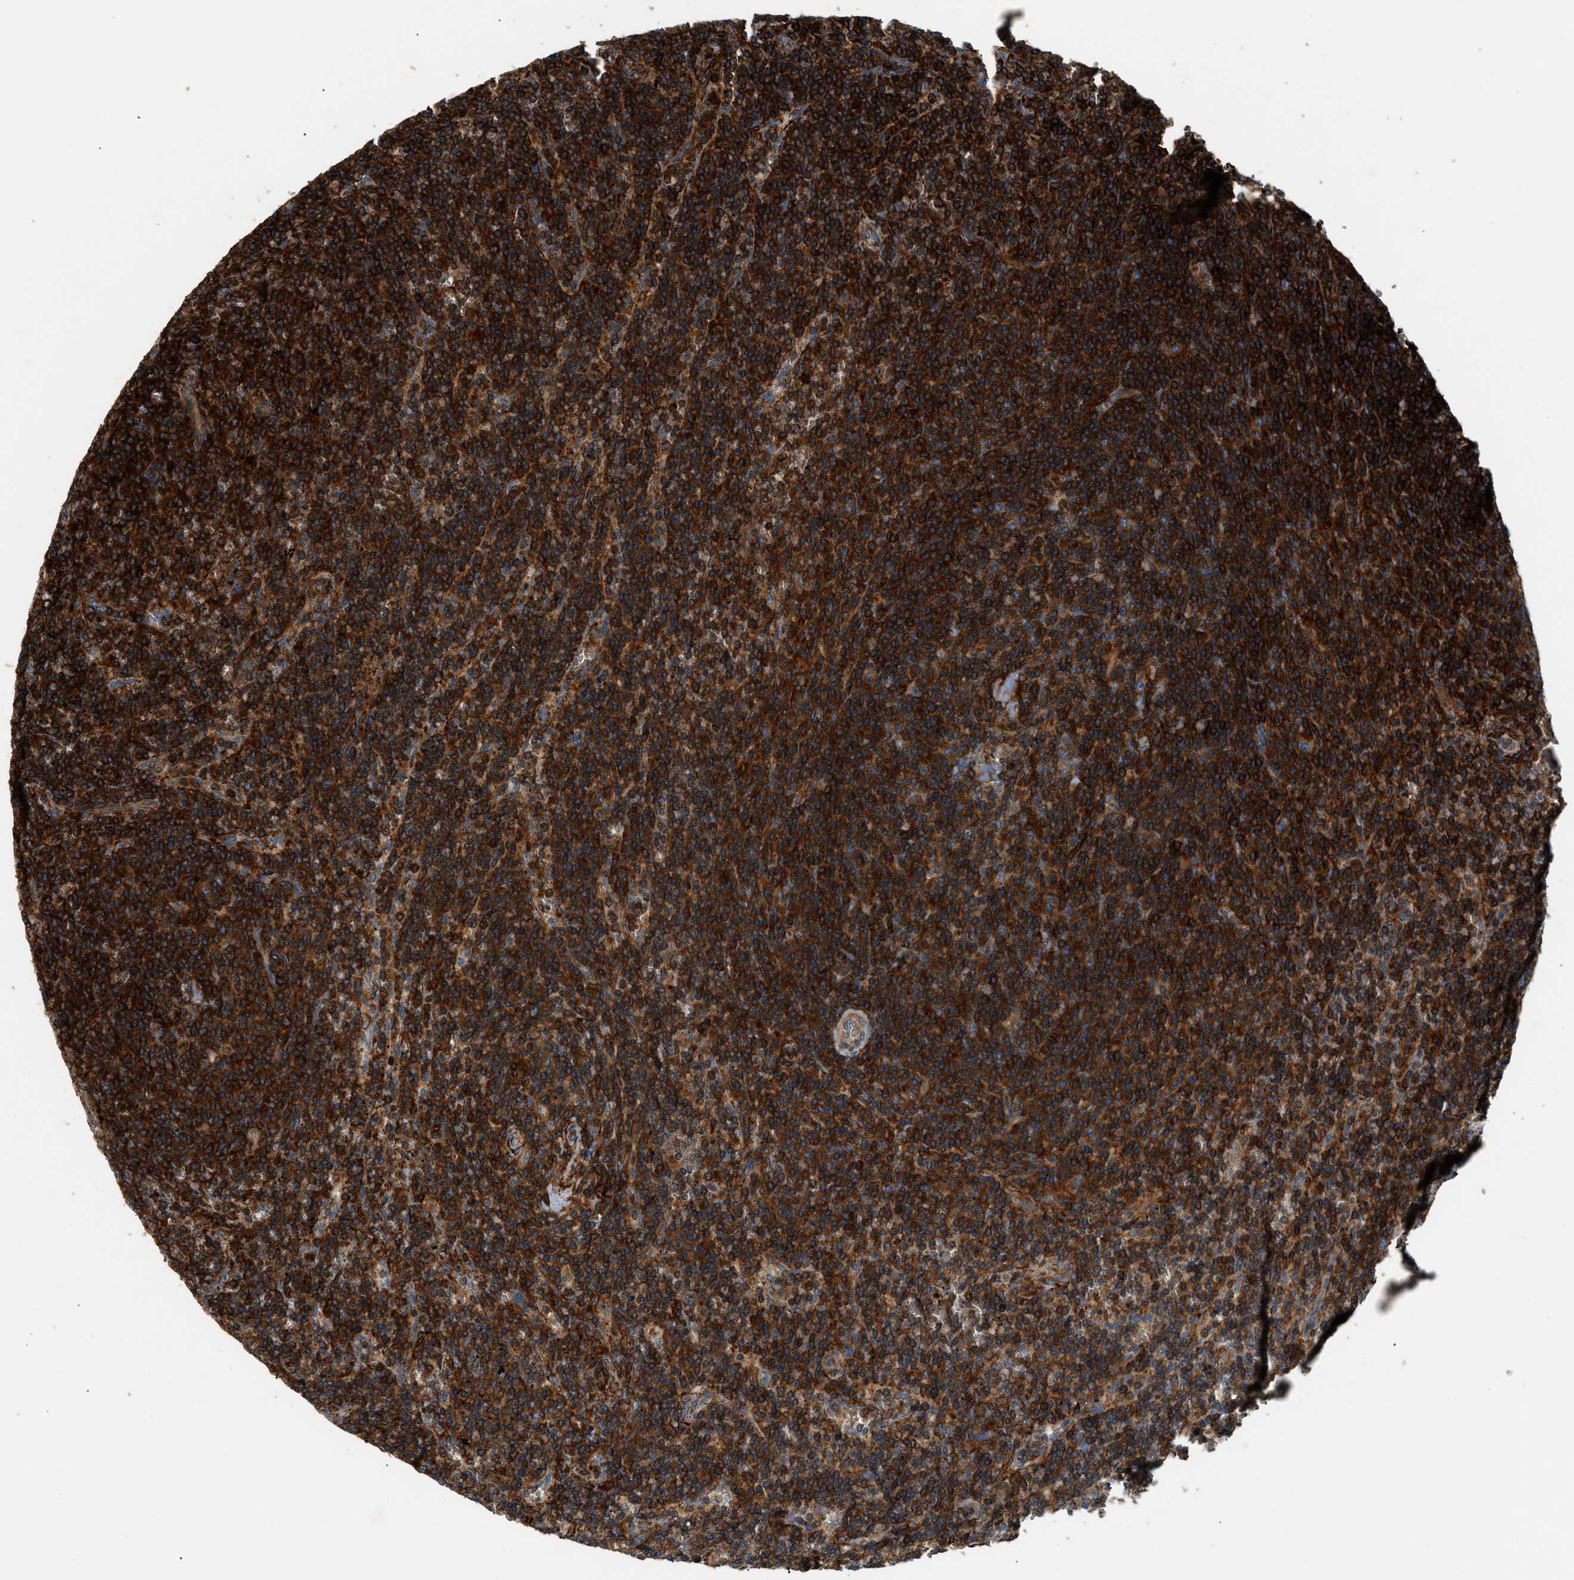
{"staining": {"intensity": "strong", "quantity": ">75%", "location": "cytoplasmic/membranous"}, "tissue": "lymphoma", "cell_type": "Tumor cells", "image_type": "cancer", "snomed": [{"axis": "morphology", "description": "Malignant lymphoma, non-Hodgkin's type, Low grade"}, {"axis": "topography", "description": "Spleen"}], "caption": "Tumor cells display strong cytoplasmic/membranous positivity in about >75% of cells in lymphoma.", "gene": "DHODH", "patient": {"sex": "female", "age": 50}}